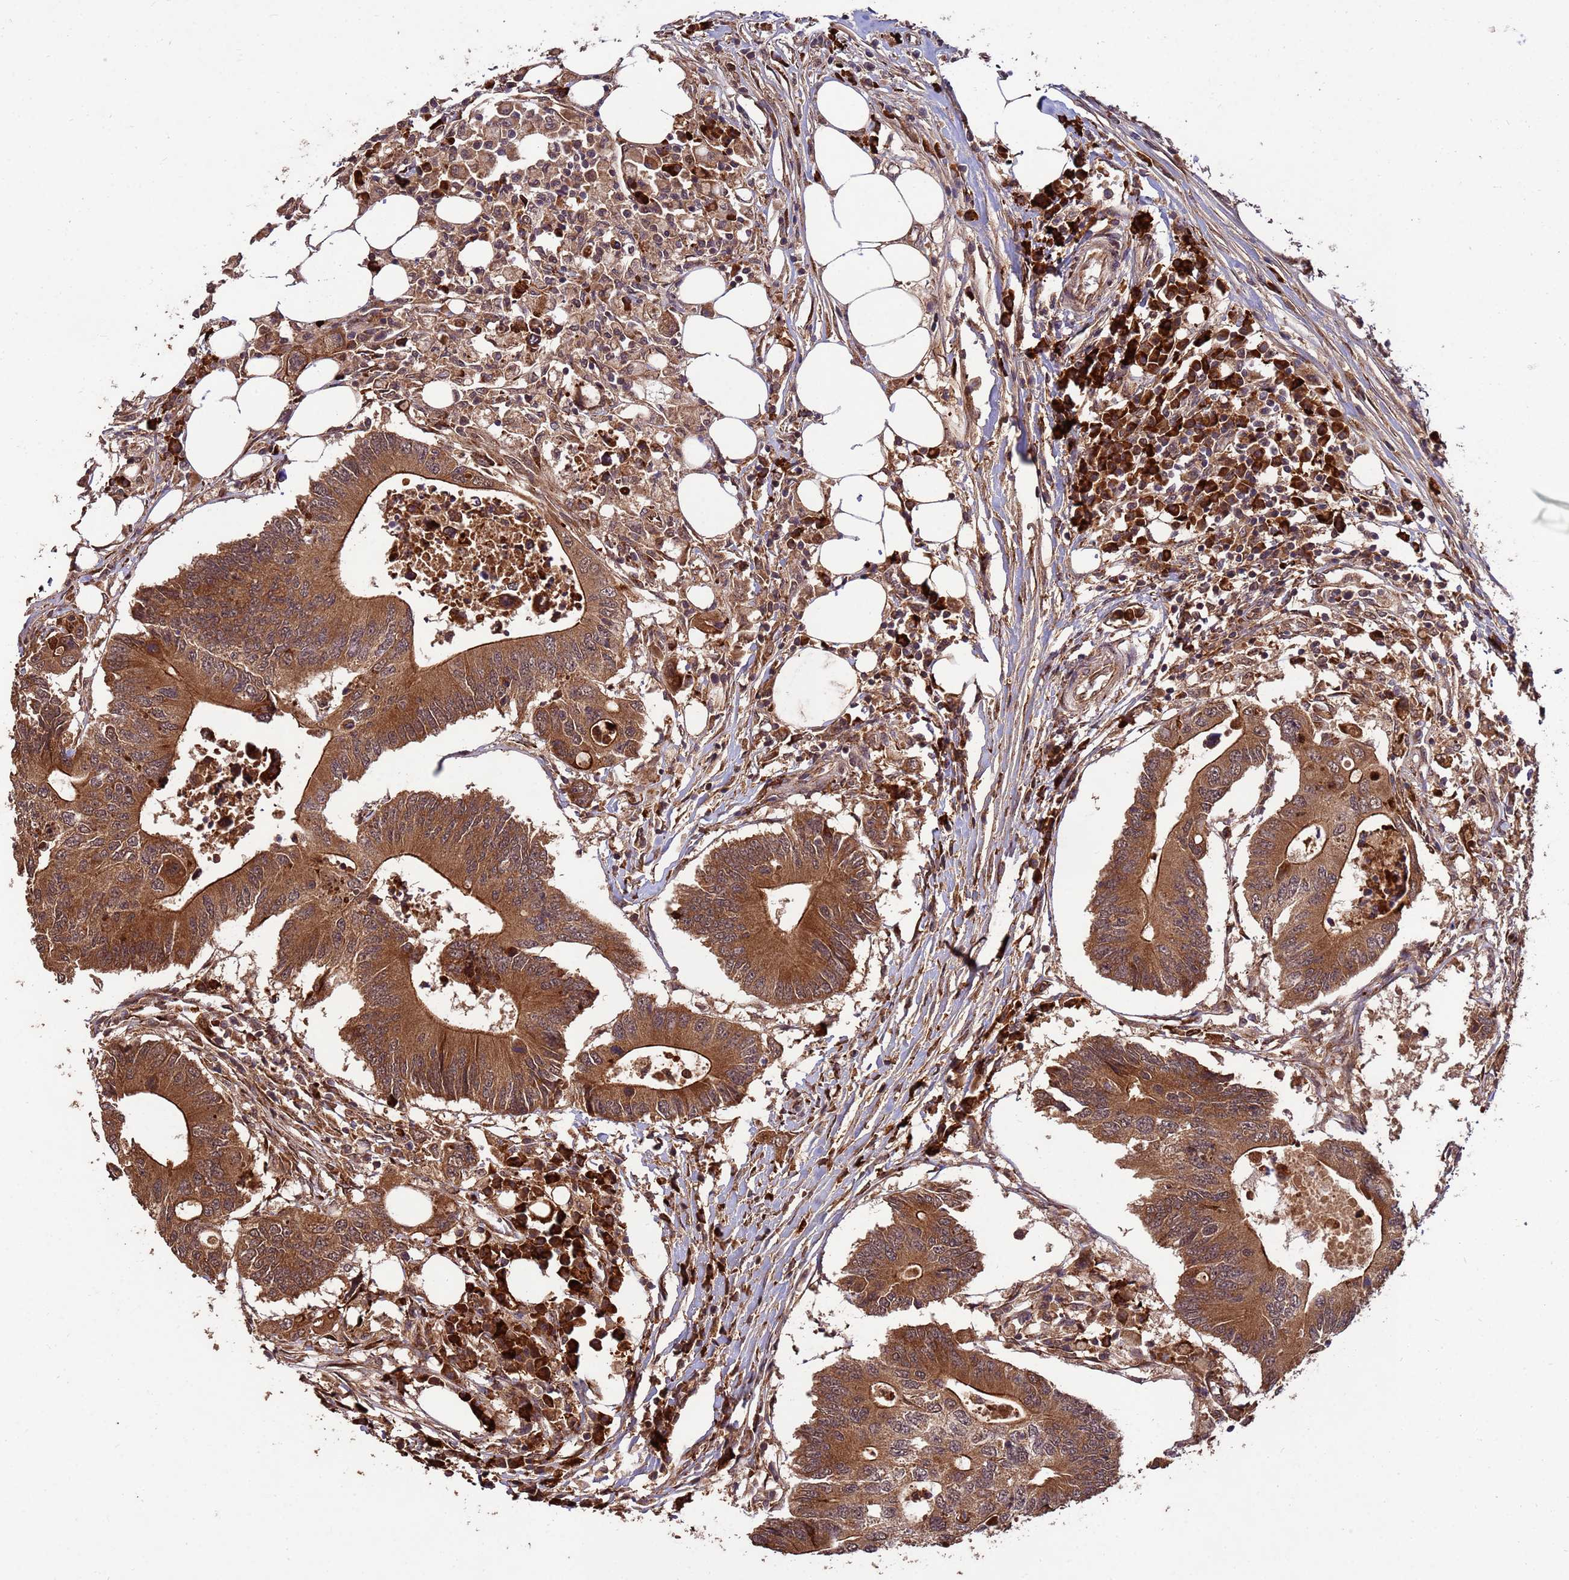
{"staining": {"intensity": "moderate", "quantity": ">75%", "location": "cytoplasmic/membranous"}, "tissue": "colorectal cancer", "cell_type": "Tumor cells", "image_type": "cancer", "snomed": [{"axis": "morphology", "description": "Adenocarcinoma, NOS"}, {"axis": "topography", "description": "Colon"}], "caption": "Moderate cytoplasmic/membranous protein expression is present in approximately >75% of tumor cells in colorectal cancer. The protein is shown in brown color, while the nuclei are stained blue.", "gene": "ZNF619", "patient": {"sex": "male", "age": 71}}